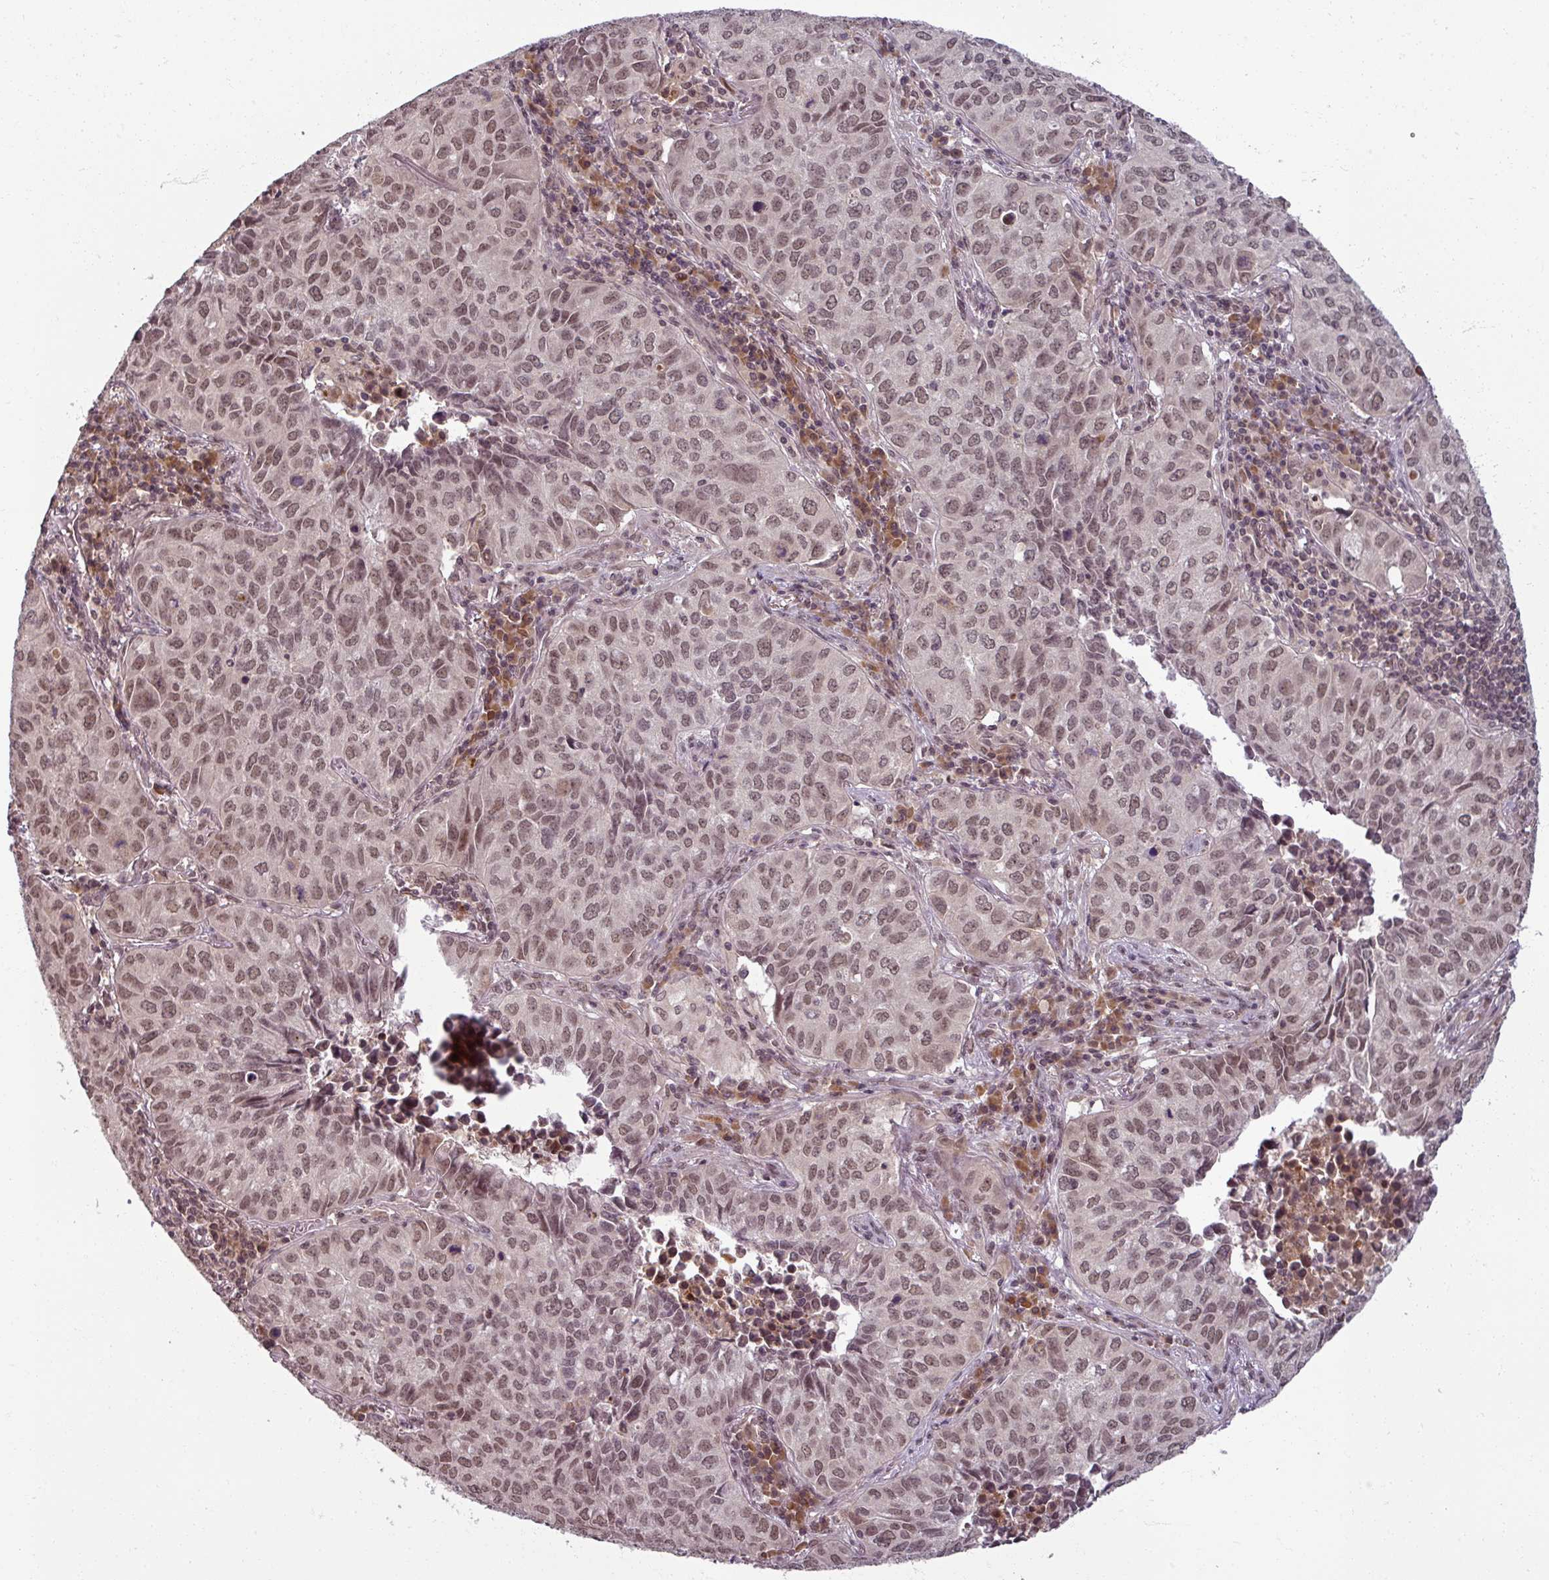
{"staining": {"intensity": "moderate", "quantity": ">75%", "location": "nuclear"}, "tissue": "lung cancer", "cell_type": "Tumor cells", "image_type": "cancer", "snomed": [{"axis": "morphology", "description": "Adenocarcinoma, NOS"}, {"axis": "topography", "description": "Lung"}], "caption": "A histopathology image of human lung cancer stained for a protein displays moderate nuclear brown staining in tumor cells.", "gene": "POLR2G", "patient": {"sex": "female", "age": 50}}